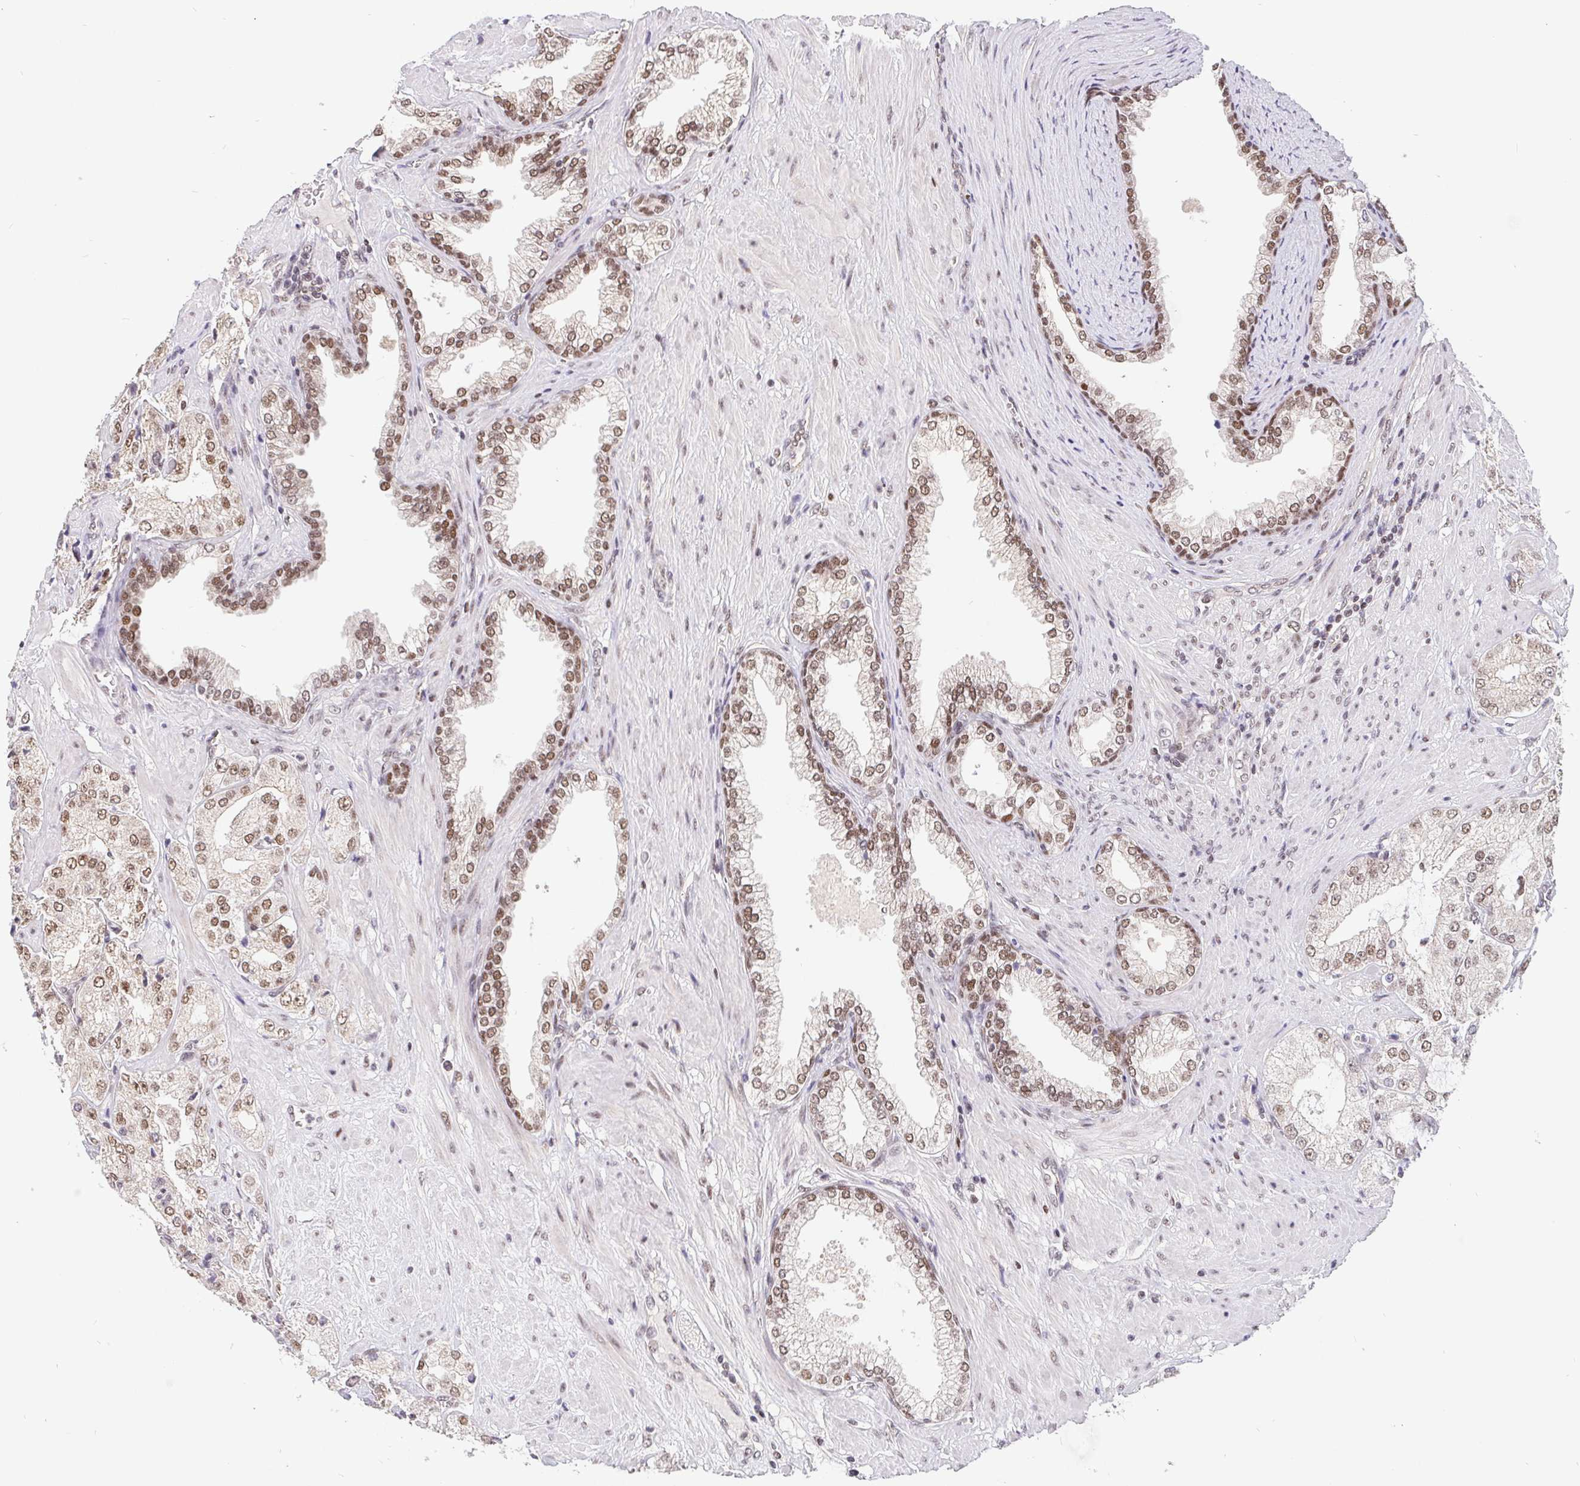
{"staining": {"intensity": "weak", "quantity": "<25%", "location": "nuclear"}, "tissue": "prostate cancer", "cell_type": "Tumor cells", "image_type": "cancer", "snomed": [{"axis": "morphology", "description": "Adenocarcinoma, High grade"}, {"axis": "topography", "description": "Prostate"}], "caption": "IHC photomicrograph of human adenocarcinoma (high-grade) (prostate) stained for a protein (brown), which displays no positivity in tumor cells. (Immunohistochemistry, brightfield microscopy, high magnification).", "gene": "POU2F1", "patient": {"sex": "male", "age": 68}}